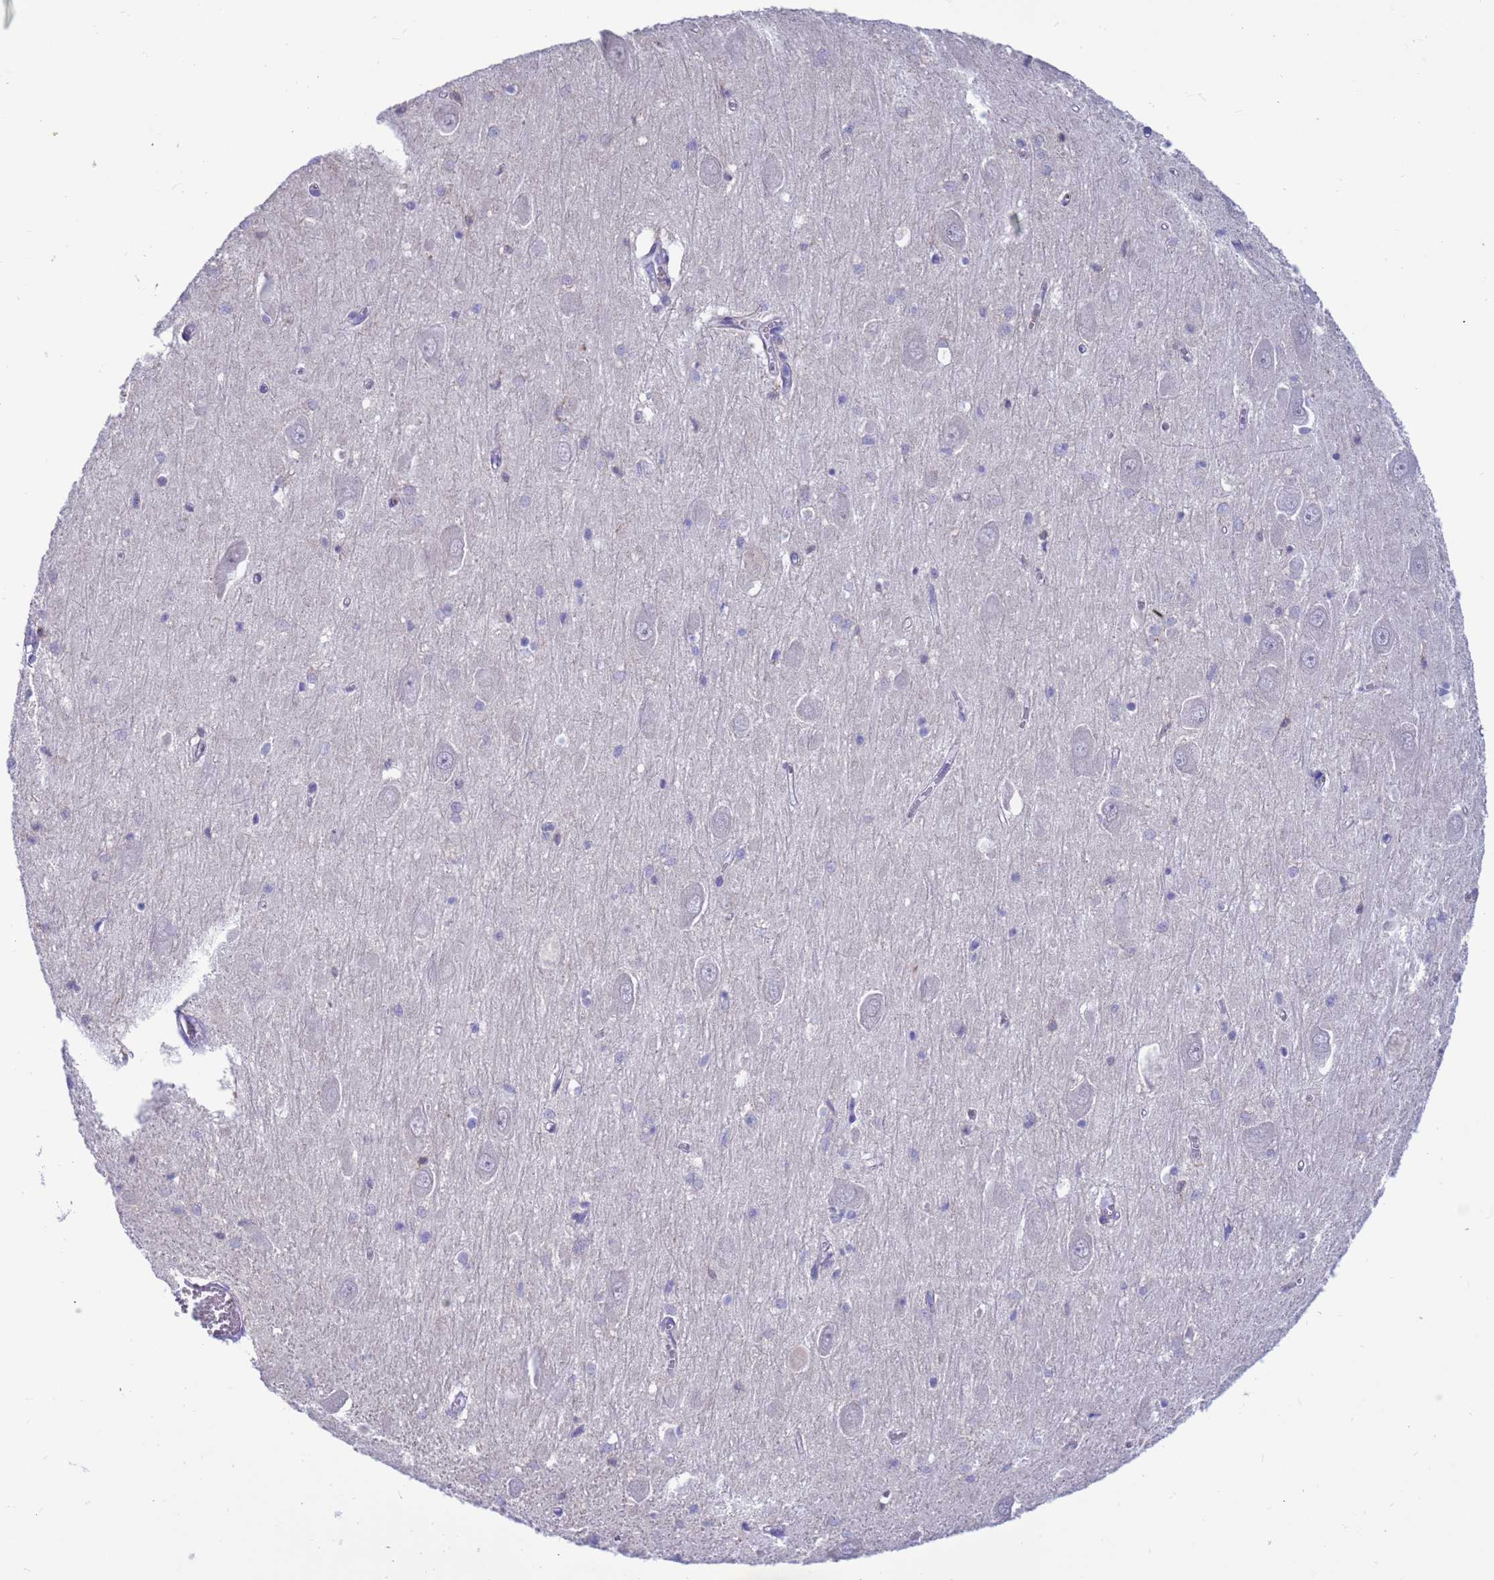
{"staining": {"intensity": "negative", "quantity": "none", "location": "none"}, "tissue": "hippocampus", "cell_type": "Glial cells", "image_type": "normal", "snomed": [{"axis": "morphology", "description": "Normal tissue, NOS"}, {"axis": "topography", "description": "Hippocampus"}], "caption": "IHC histopathology image of normal hippocampus: hippocampus stained with DAB (3,3'-diaminobenzidine) reveals no significant protein staining in glial cells.", "gene": "AMPD3", "patient": {"sex": "male", "age": 70}}